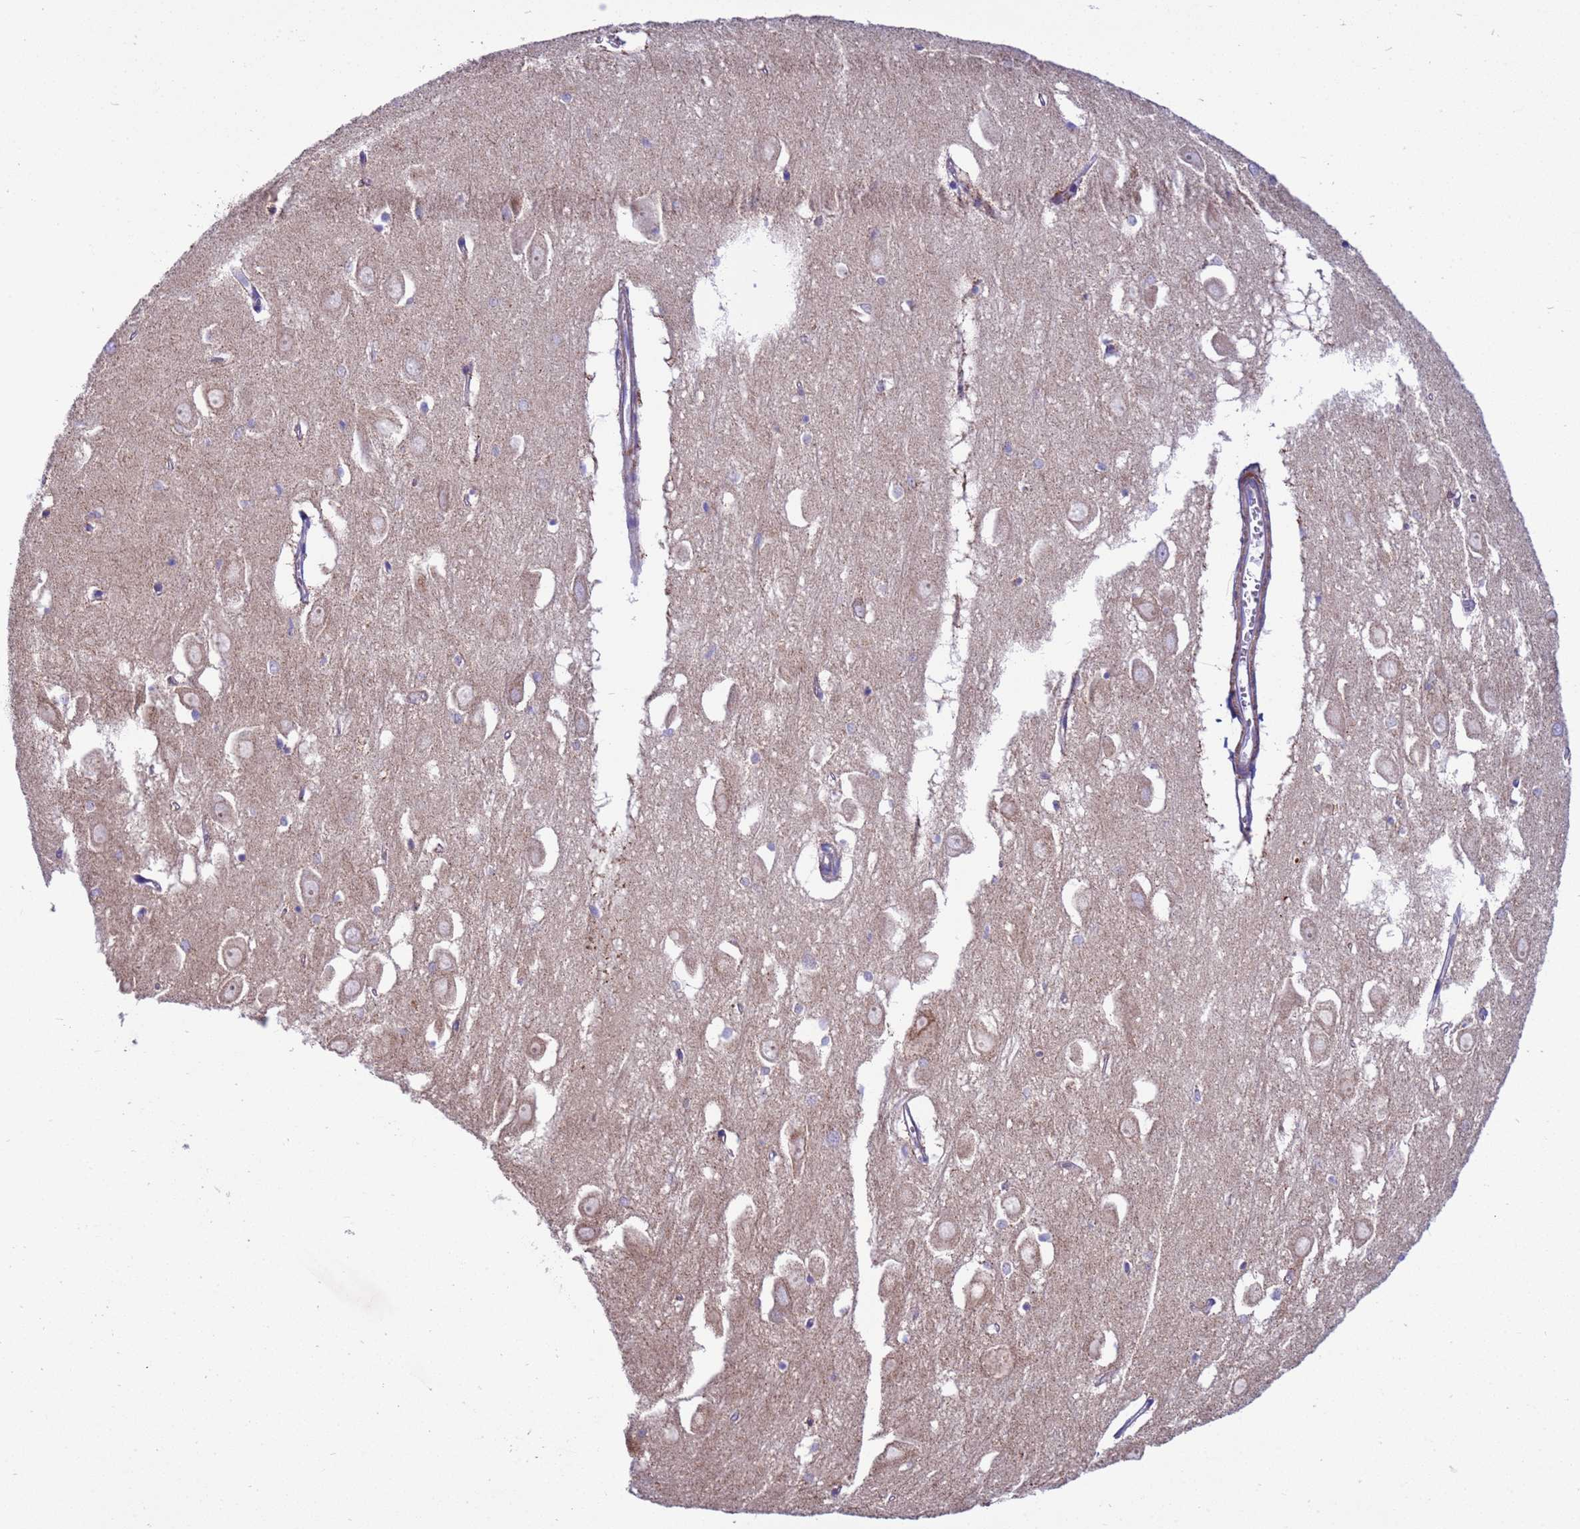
{"staining": {"intensity": "weak", "quantity": "<25%", "location": "cytoplasmic/membranous"}, "tissue": "hippocampus", "cell_type": "Glial cells", "image_type": "normal", "snomed": [{"axis": "morphology", "description": "Normal tissue, NOS"}, {"axis": "topography", "description": "Hippocampus"}], "caption": "This is a micrograph of immunohistochemistry (IHC) staining of normal hippocampus, which shows no staining in glial cells.", "gene": "RNF165", "patient": {"sex": "female", "age": 64}}